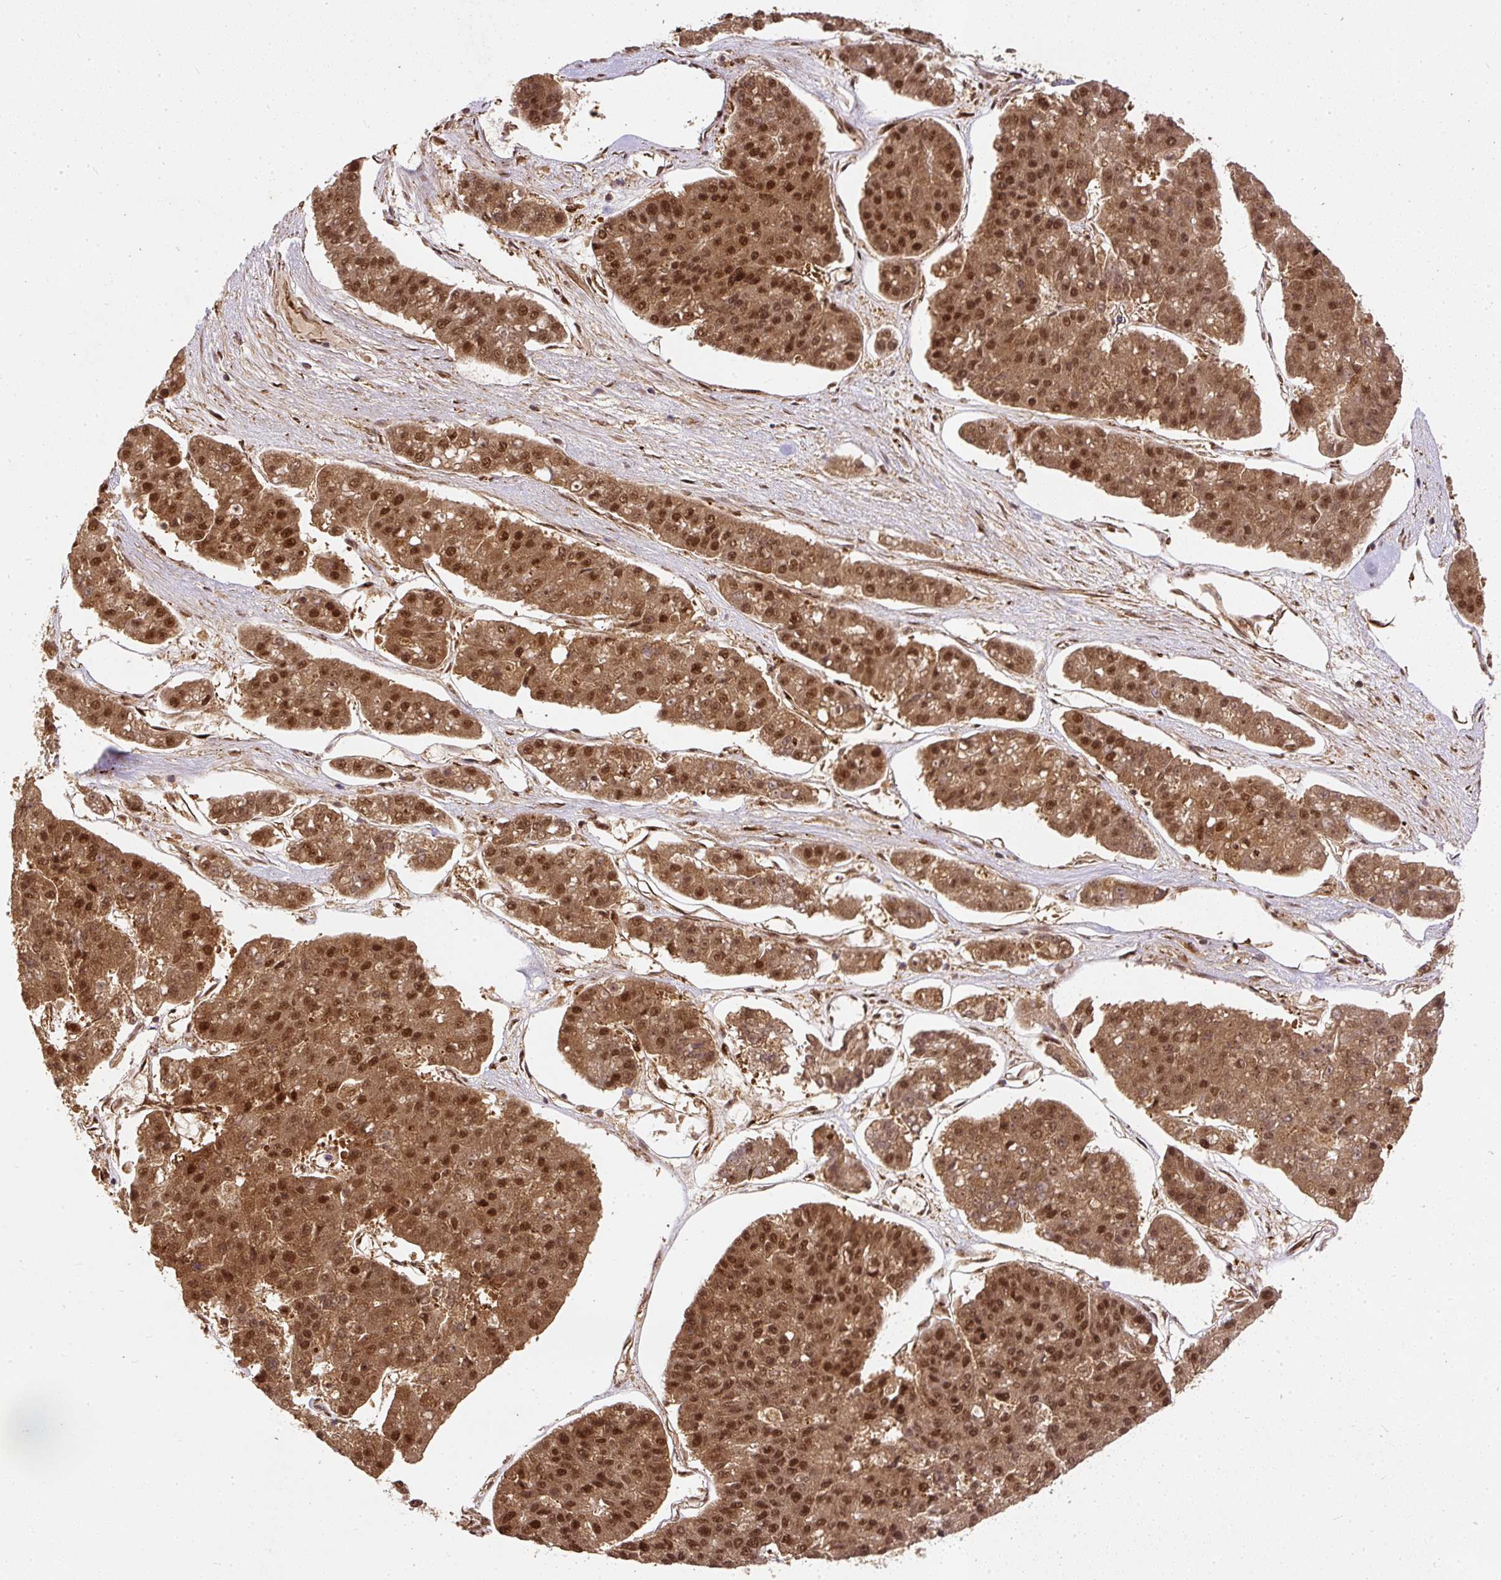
{"staining": {"intensity": "moderate", "quantity": ">75%", "location": "cytoplasmic/membranous,nuclear"}, "tissue": "pancreatic cancer", "cell_type": "Tumor cells", "image_type": "cancer", "snomed": [{"axis": "morphology", "description": "Adenocarcinoma, NOS"}, {"axis": "topography", "description": "Pancreas"}], "caption": "Pancreatic cancer (adenocarcinoma) tissue demonstrates moderate cytoplasmic/membranous and nuclear staining in about >75% of tumor cells The staining is performed using DAB (3,3'-diaminobenzidine) brown chromogen to label protein expression. The nuclei are counter-stained blue using hematoxylin.", "gene": "PSMD1", "patient": {"sex": "male", "age": 50}}